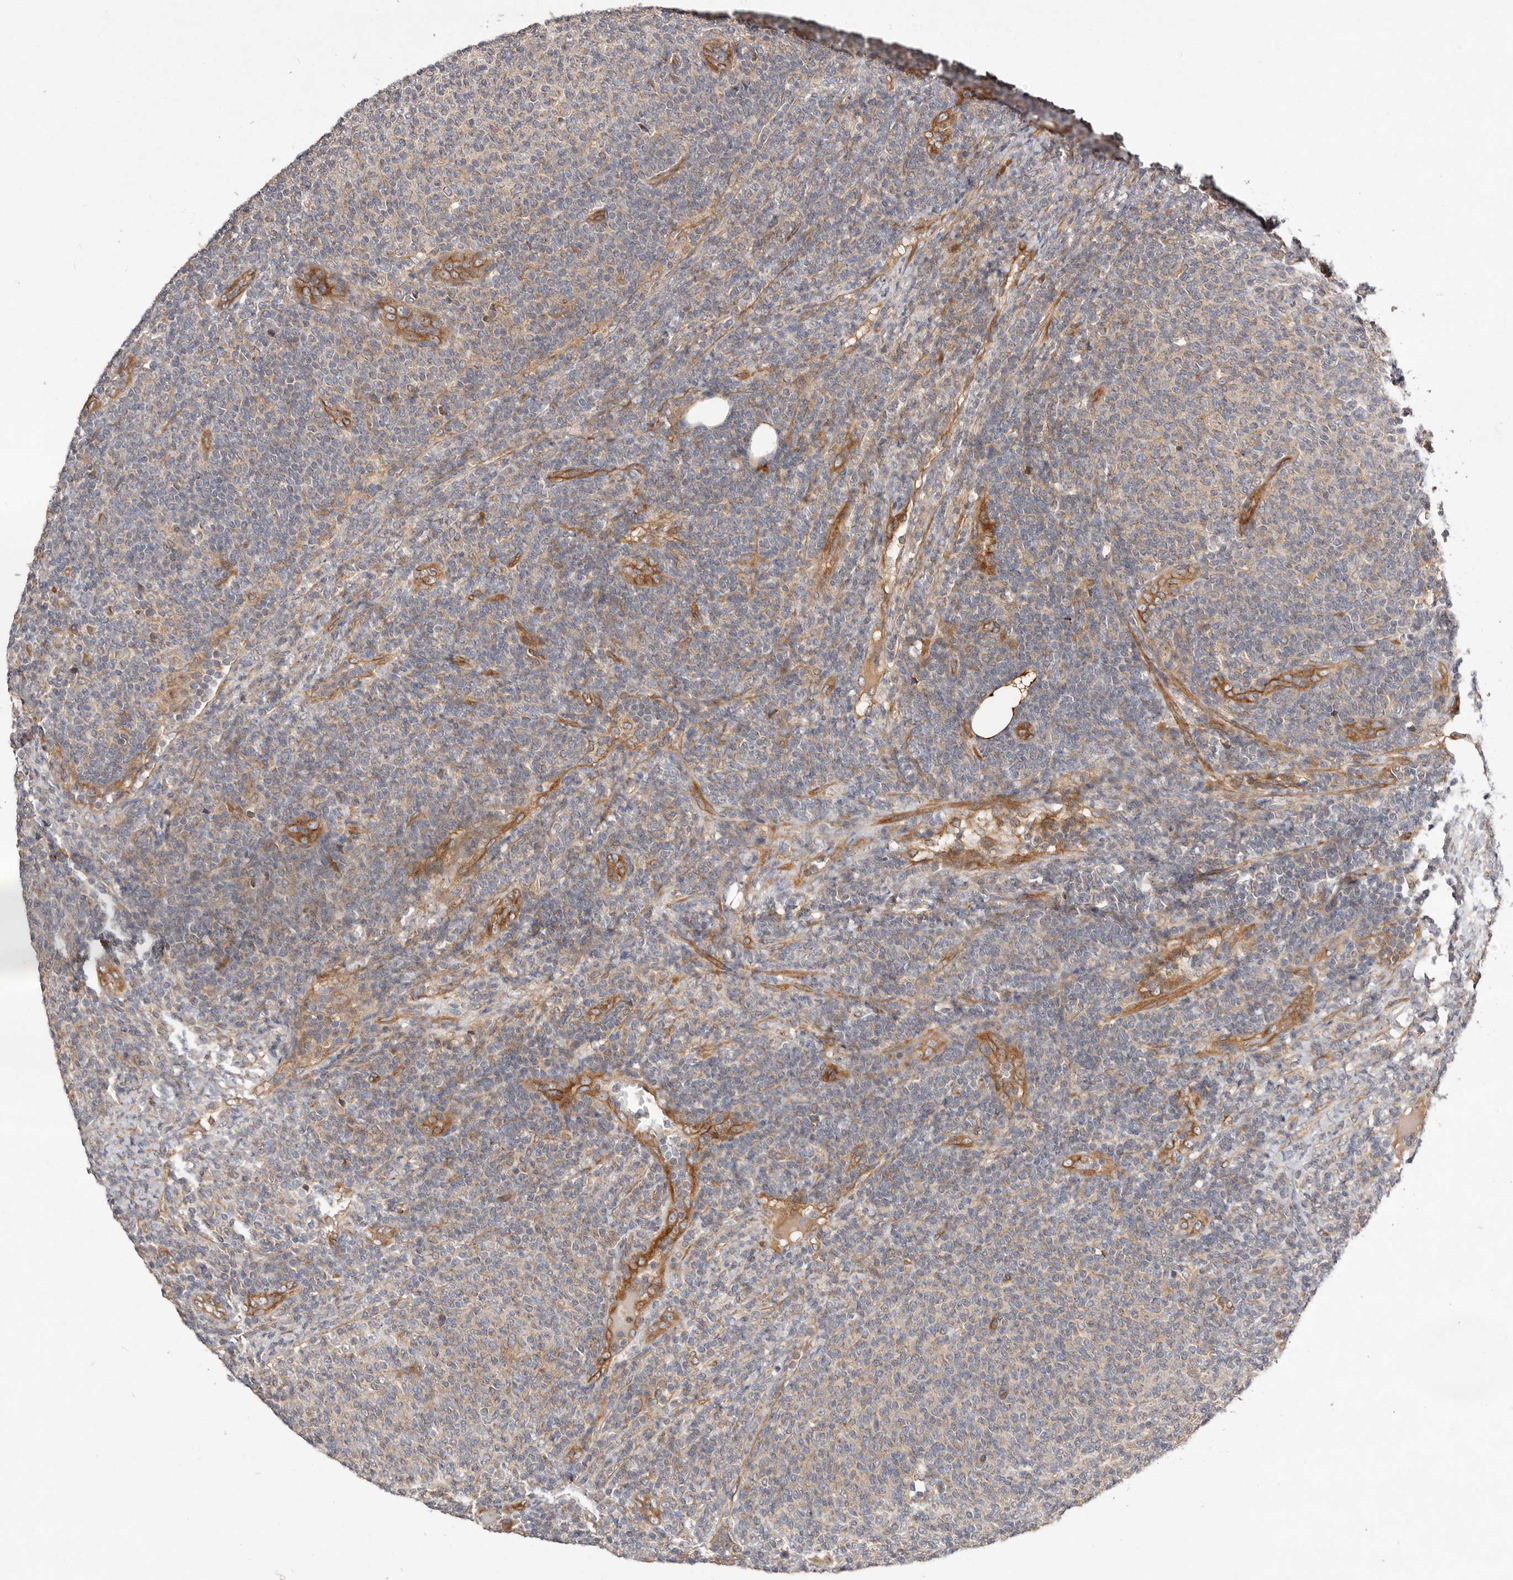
{"staining": {"intensity": "weak", "quantity": "25%-75%", "location": "cytoplasmic/membranous"}, "tissue": "lymphoma", "cell_type": "Tumor cells", "image_type": "cancer", "snomed": [{"axis": "morphology", "description": "Malignant lymphoma, non-Hodgkin's type, Low grade"}, {"axis": "topography", "description": "Lymph node"}], "caption": "Low-grade malignant lymphoma, non-Hodgkin's type stained with a brown dye displays weak cytoplasmic/membranous positive expression in about 25%-75% of tumor cells.", "gene": "MACF1", "patient": {"sex": "male", "age": 66}}